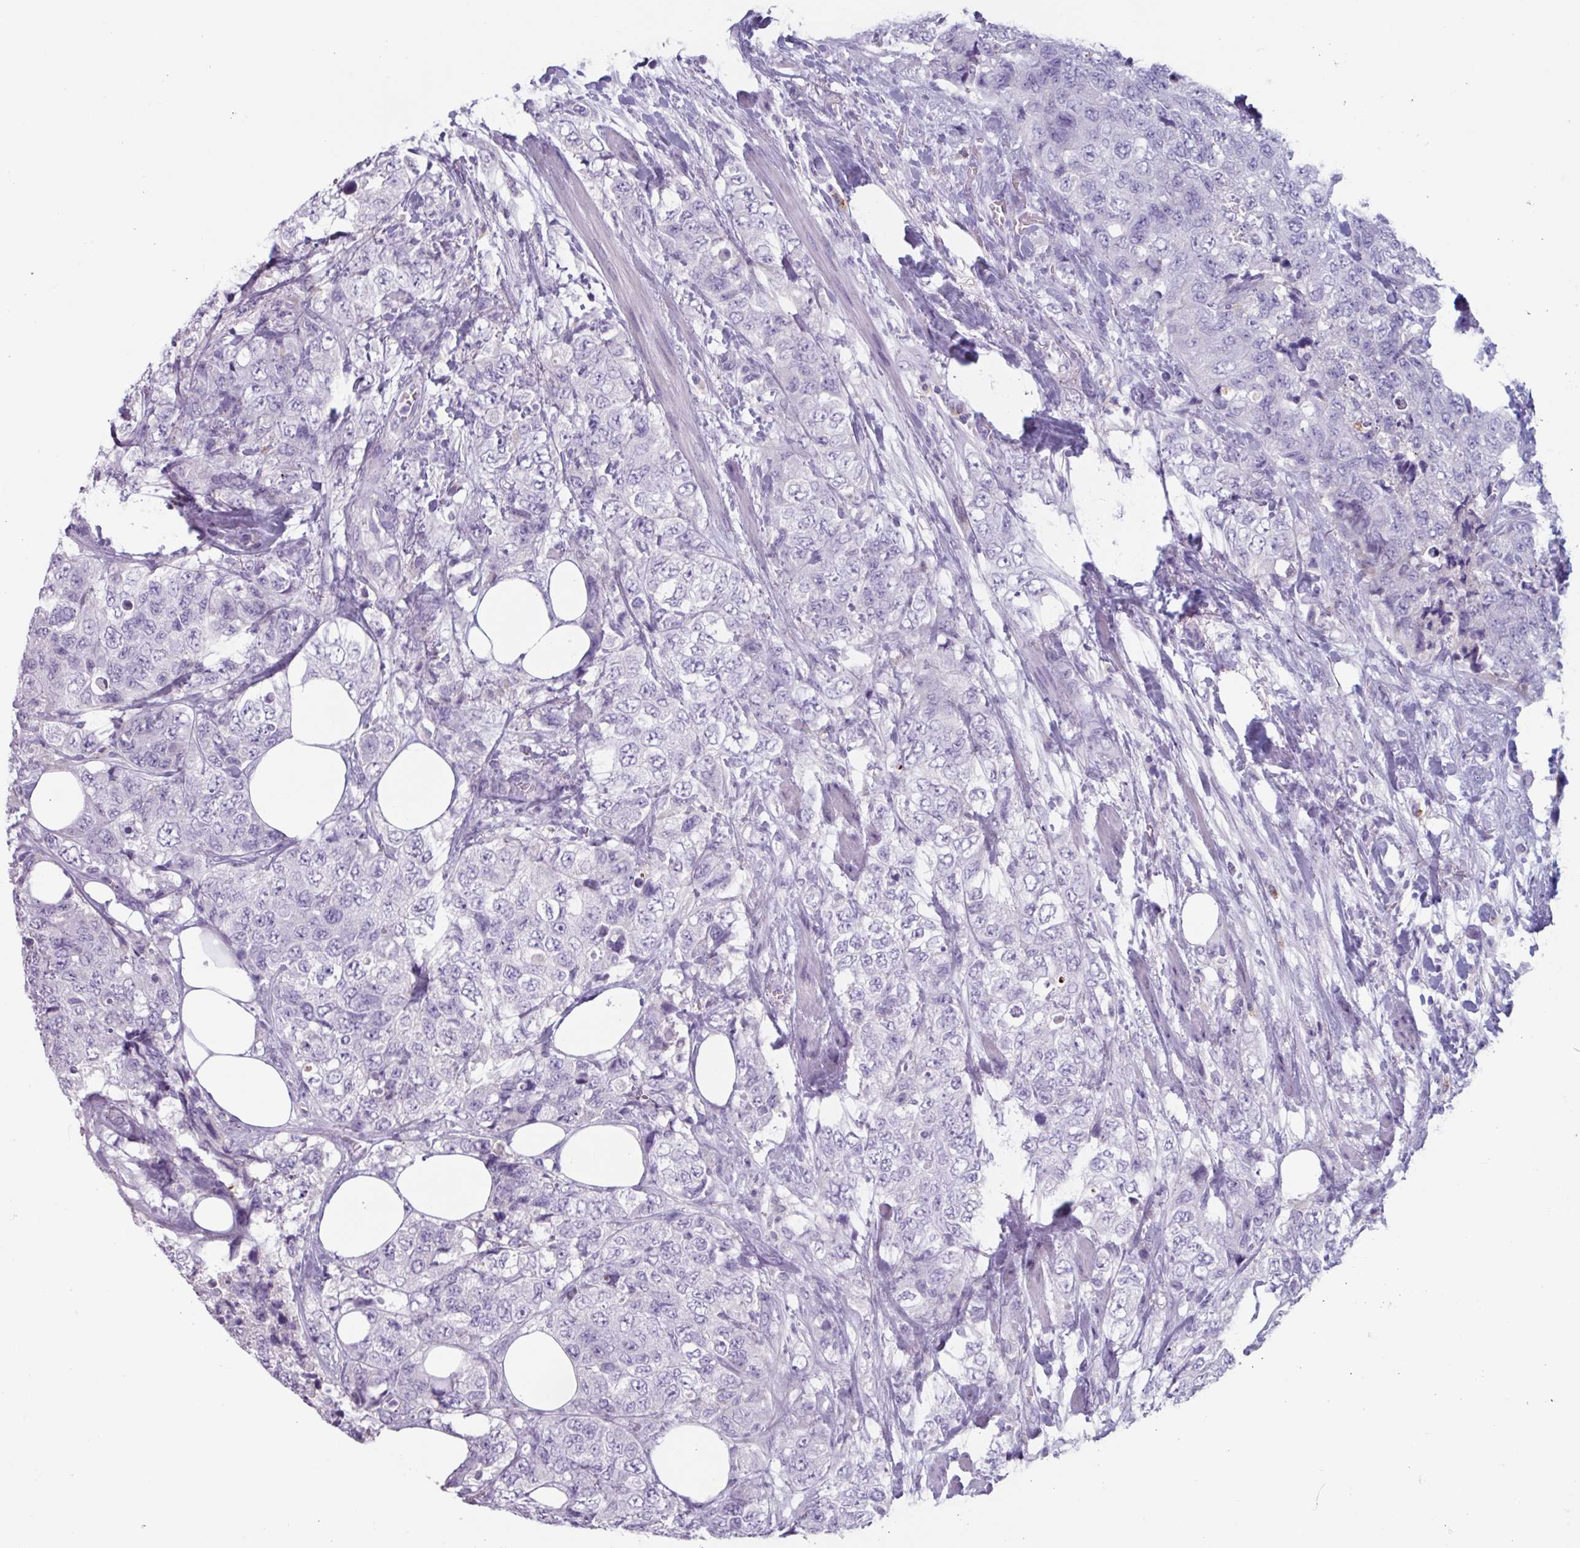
{"staining": {"intensity": "negative", "quantity": "none", "location": "none"}, "tissue": "urothelial cancer", "cell_type": "Tumor cells", "image_type": "cancer", "snomed": [{"axis": "morphology", "description": "Urothelial carcinoma, High grade"}, {"axis": "topography", "description": "Urinary bladder"}], "caption": "Urothelial carcinoma (high-grade) was stained to show a protein in brown. There is no significant staining in tumor cells. The staining is performed using DAB (3,3'-diaminobenzidine) brown chromogen with nuclei counter-stained in using hematoxylin.", "gene": "OR2T10", "patient": {"sex": "female", "age": 78}}